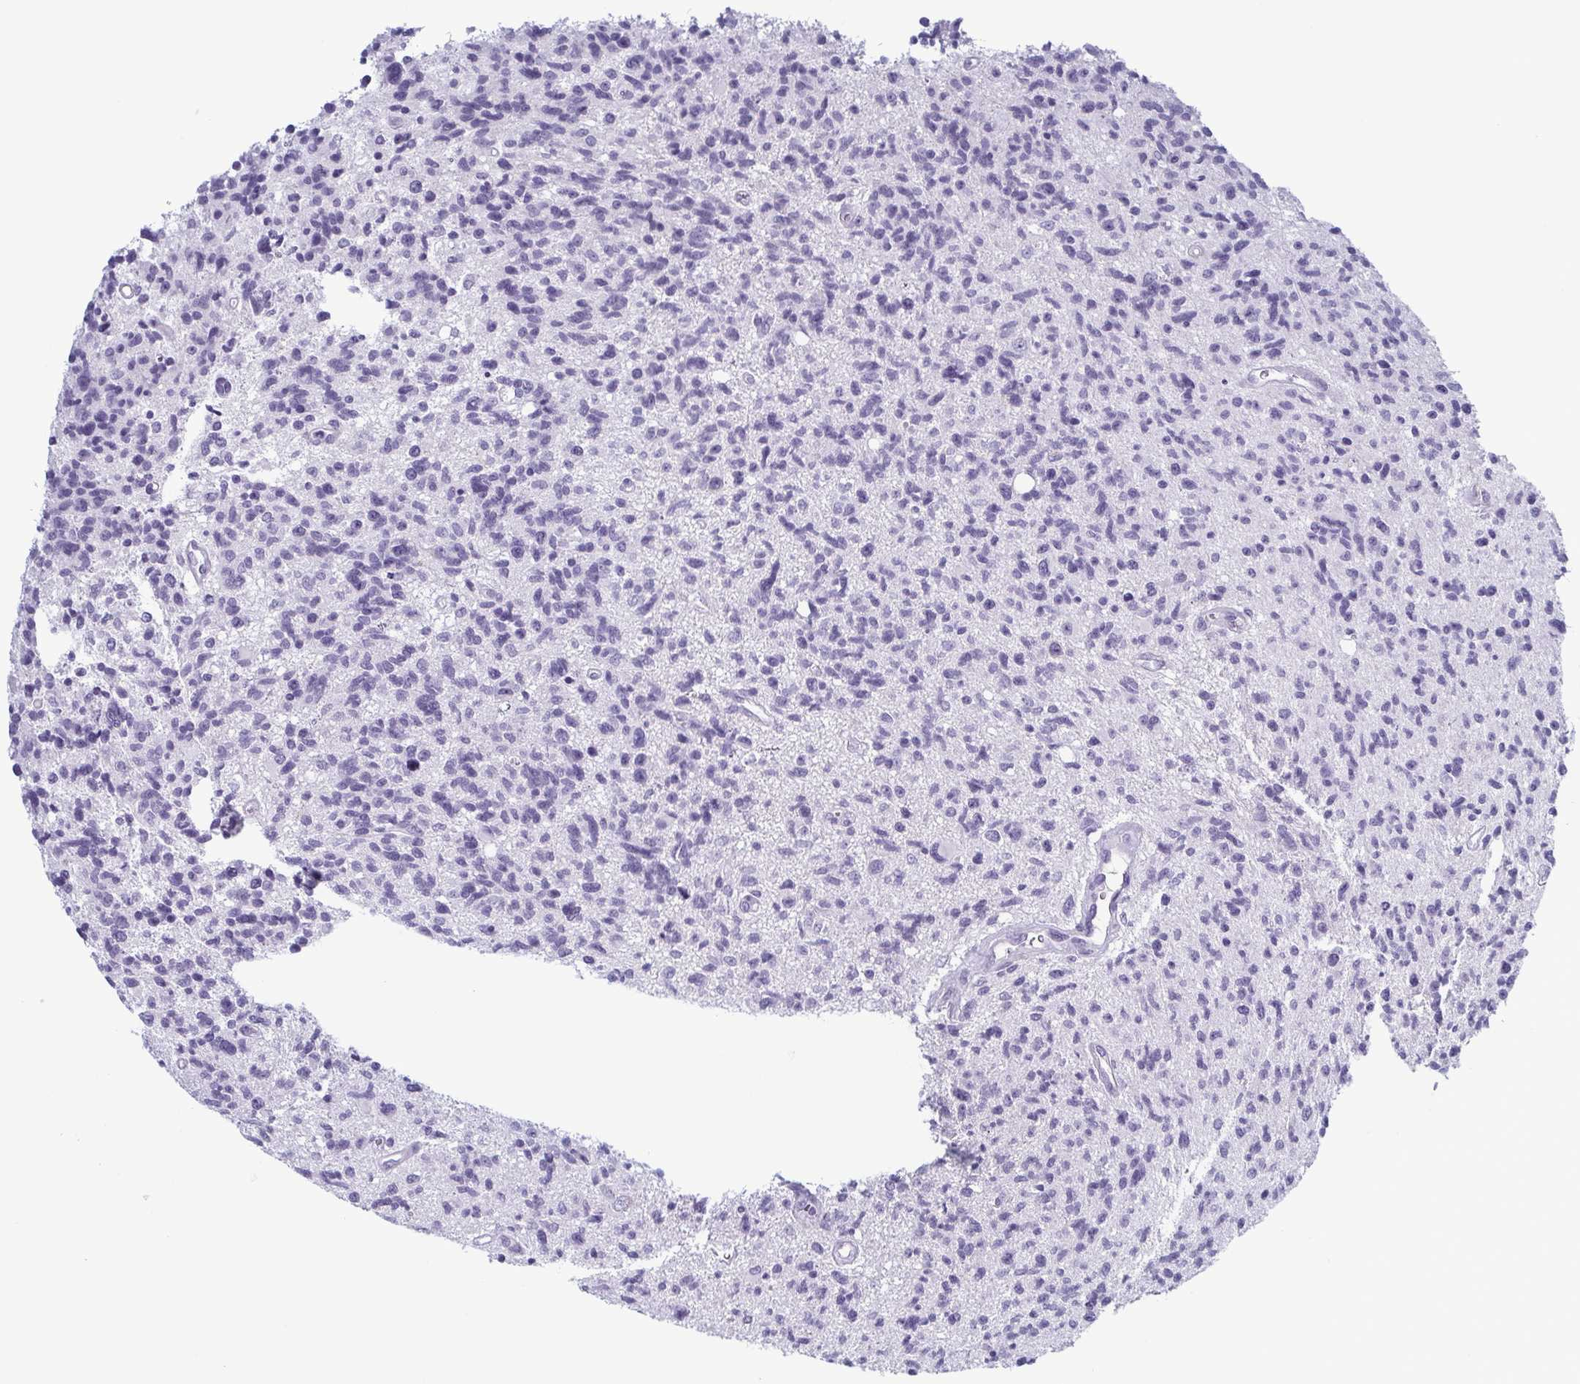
{"staining": {"intensity": "negative", "quantity": "none", "location": "none"}, "tissue": "glioma", "cell_type": "Tumor cells", "image_type": "cancer", "snomed": [{"axis": "morphology", "description": "Glioma, malignant, High grade"}, {"axis": "topography", "description": "Brain"}], "caption": "There is no significant expression in tumor cells of malignant glioma (high-grade).", "gene": "KRT10", "patient": {"sex": "male", "age": 29}}